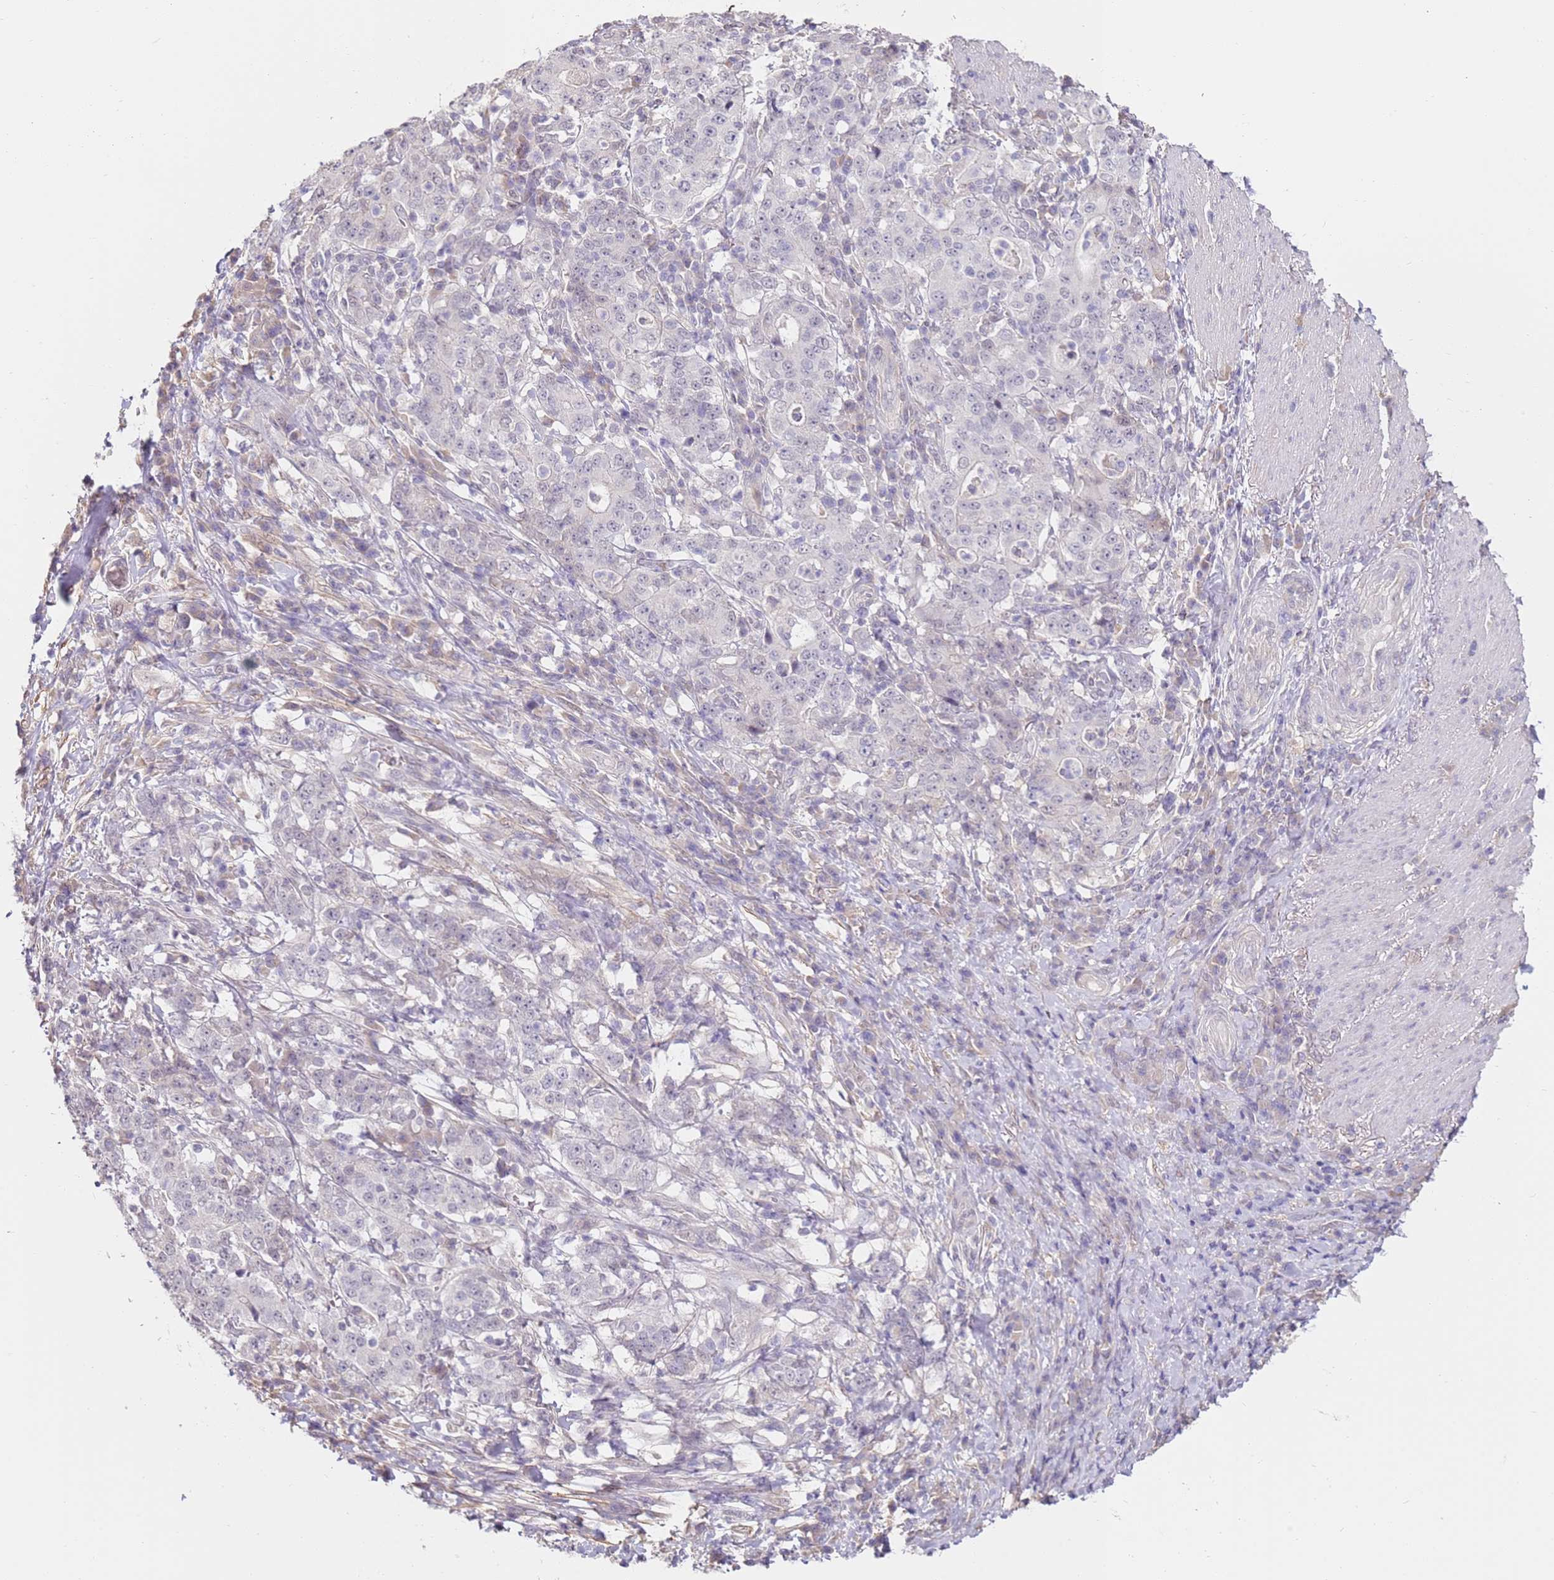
{"staining": {"intensity": "negative", "quantity": "none", "location": "none"}, "tissue": "stomach cancer", "cell_type": "Tumor cells", "image_type": "cancer", "snomed": [{"axis": "morphology", "description": "Normal tissue, NOS"}, {"axis": "morphology", "description": "Adenocarcinoma, NOS"}, {"axis": "topography", "description": "Stomach, upper"}, {"axis": "topography", "description": "Stomach"}], "caption": "Protein analysis of adenocarcinoma (stomach) reveals no significant positivity in tumor cells. (DAB (3,3'-diaminobenzidine) IHC with hematoxylin counter stain).", "gene": "WDR93", "patient": {"sex": "male", "age": 59}}